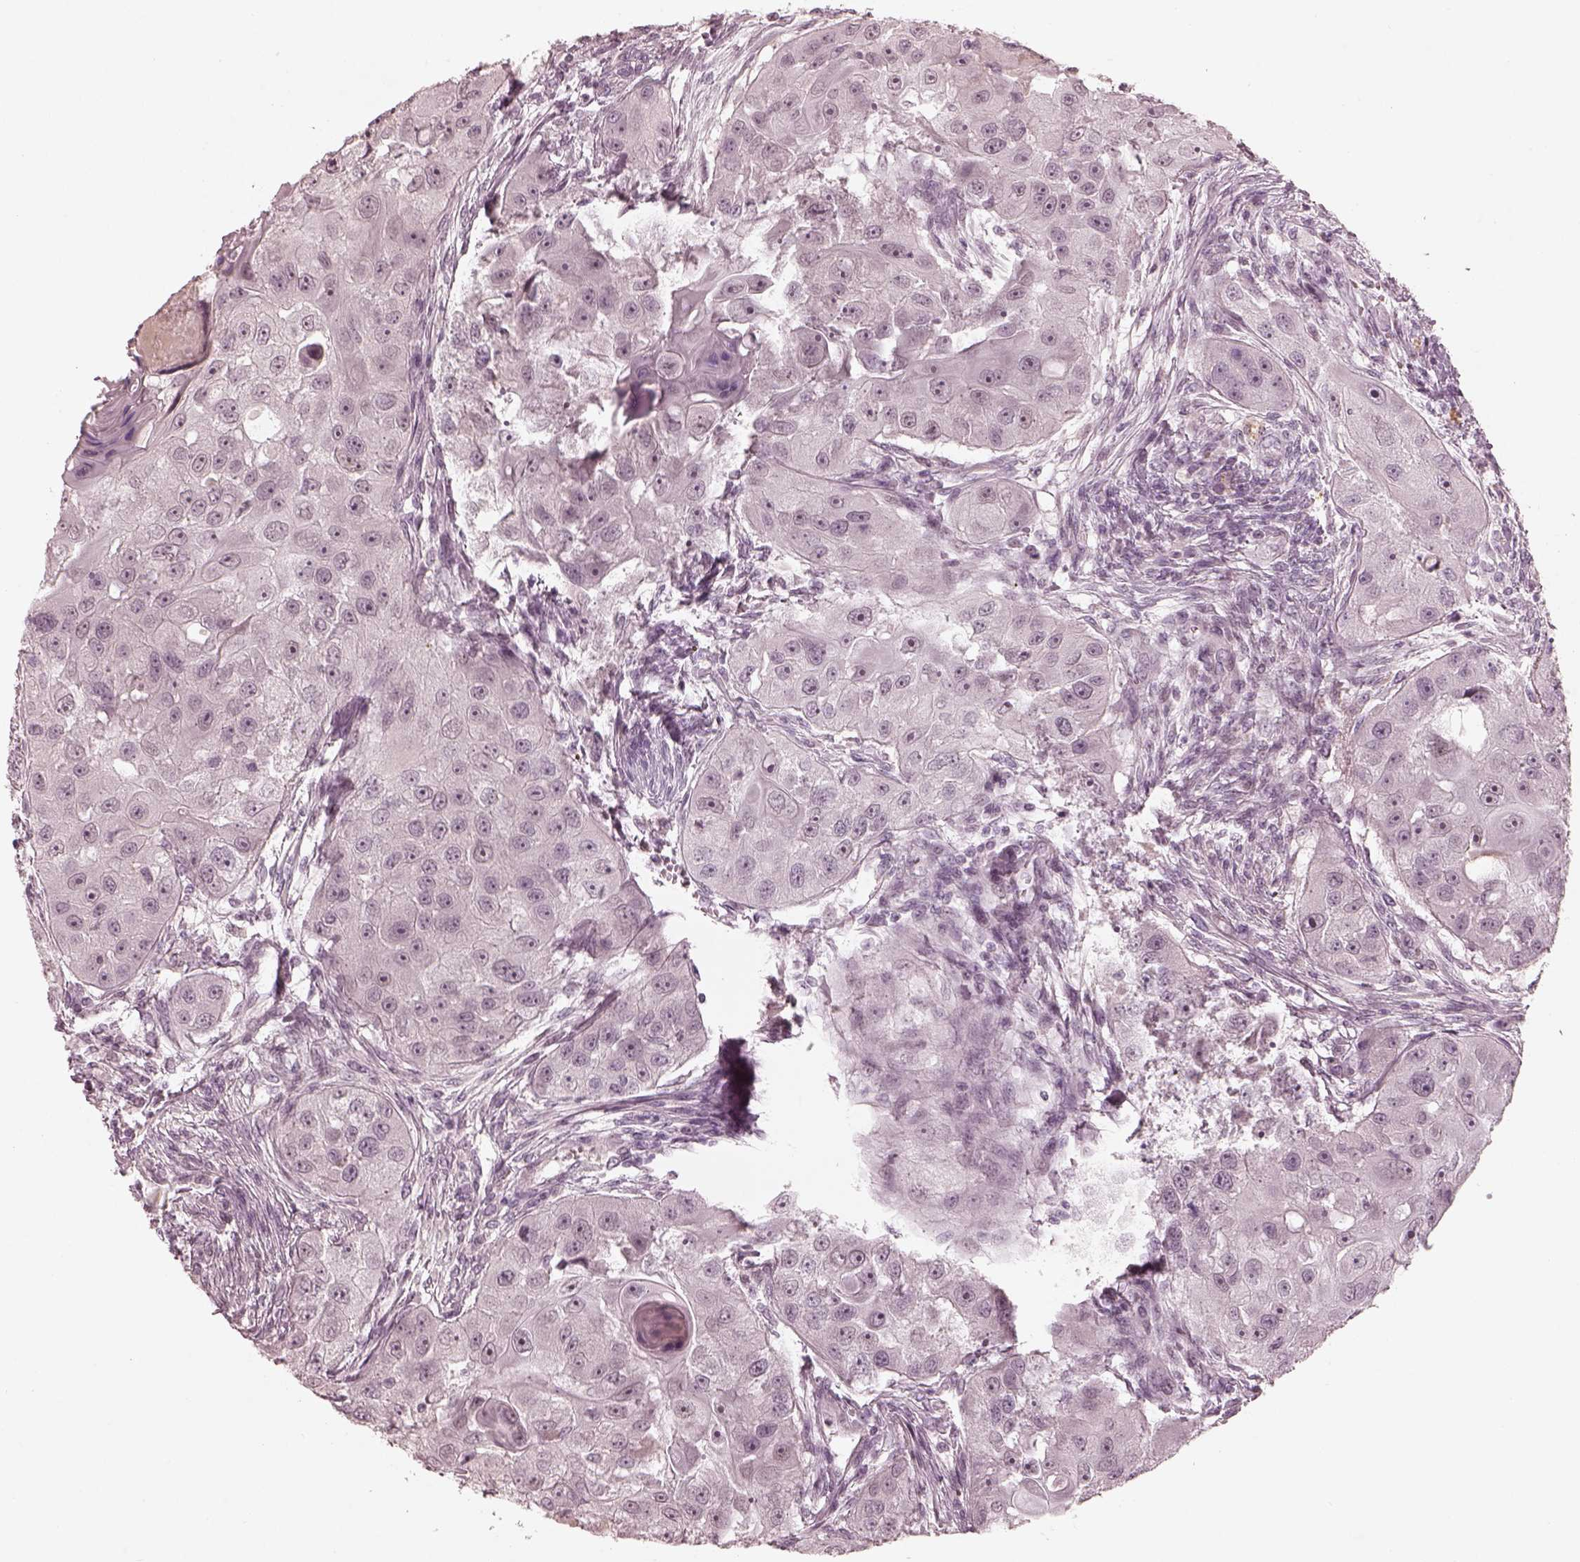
{"staining": {"intensity": "negative", "quantity": "none", "location": "none"}, "tissue": "head and neck cancer", "cell_type": "Tumor cells", "image_type": "cancer", "snomed": [{"axis": "morphology", "description": "Squamous cell carcinoma, NOS"}, {"axis": "topography", "description": "Head-Neck"}], "caption": "Immunohistochemistry image of human head and neck cancer (squamous cell carcinoma) stained for a protein (brown), which displays no expression in tumor cells. (Brightfield microscopy of DAB (3,3'-diaminobenzidine) immunohistochemistry (IHC) at high magnification).", "gene": "ADRB3", "patient": {"sex": "male", "age": 51}}